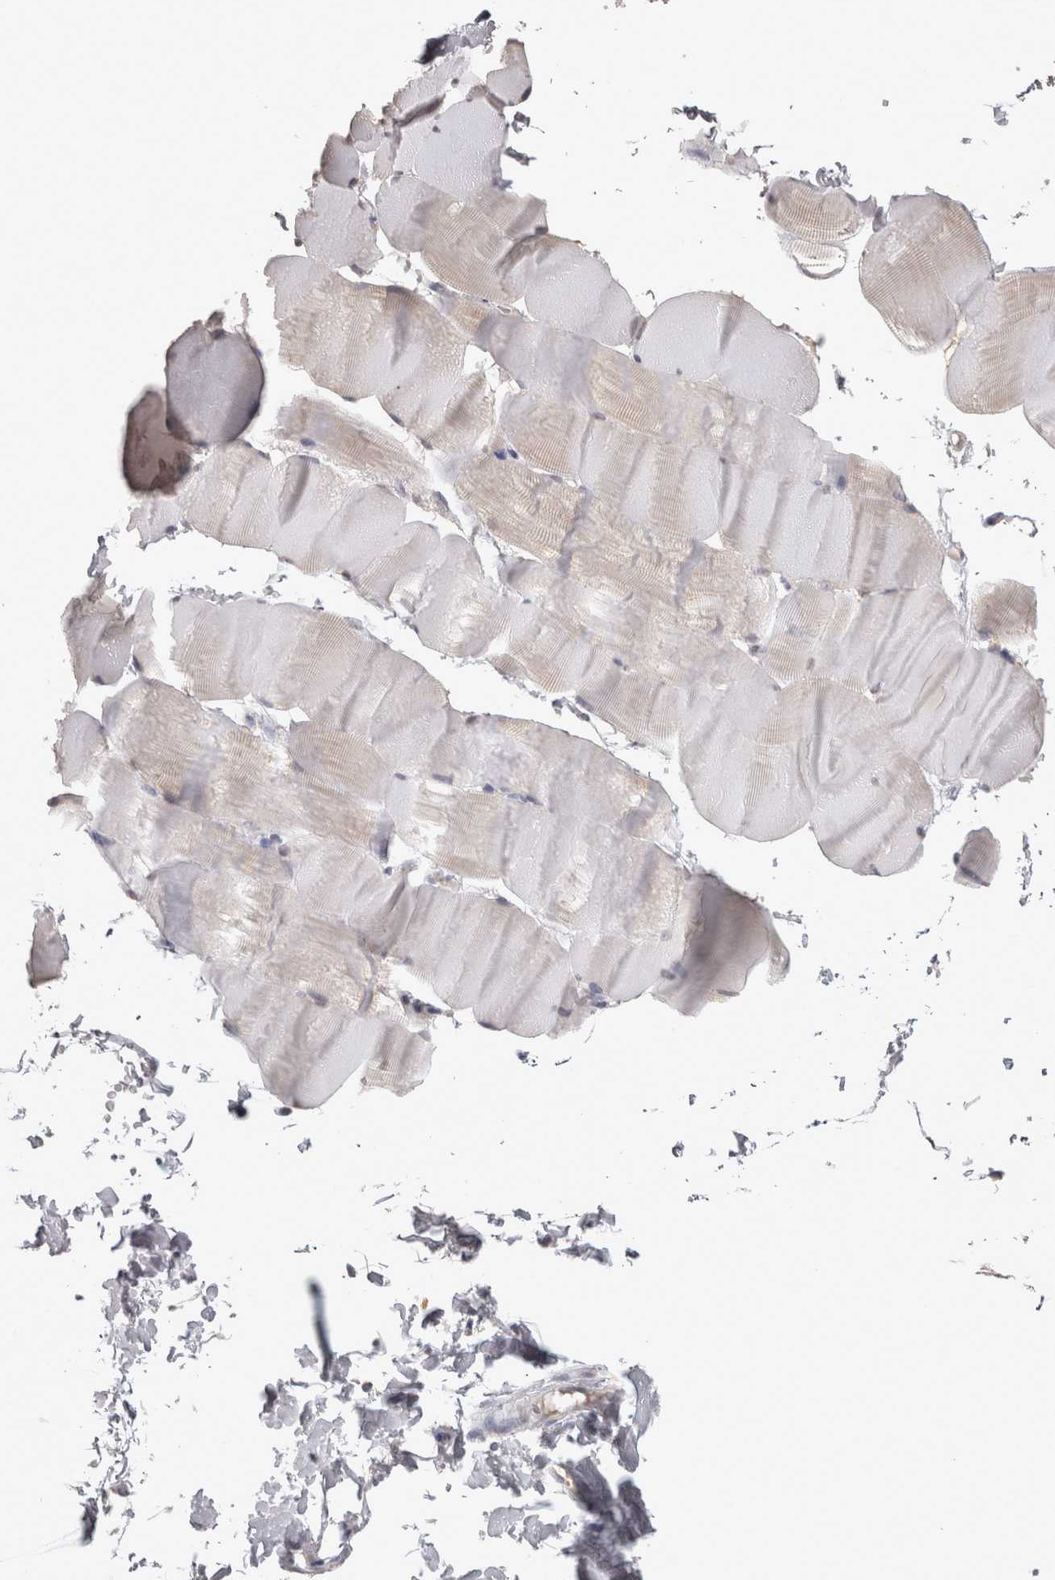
{"staining": {"intensity": "negative", "quantity": "none", "location": "none"}, "tissue": "skeletal muscle", "cell_type": "Myocytes", "image_type": "normal", "snomed": [{"axis": "morphology", "description": "Normal tissue, NOS"}, {"axis": "topography", "description": "Skin"}, {"axis": "topography", "description": "Skeletal muscle"}], "caption": "The photomicrograph demonstrates no staining of myocytes in benign skeletal muscle. The staining was performed using DAB to visualize the protein expression in brown, while the nuclei were stained in blue with hematoxylin (Magnification: 20x).", "gene": "LAX1", "patient": {"sex": "male", "age": 83}}